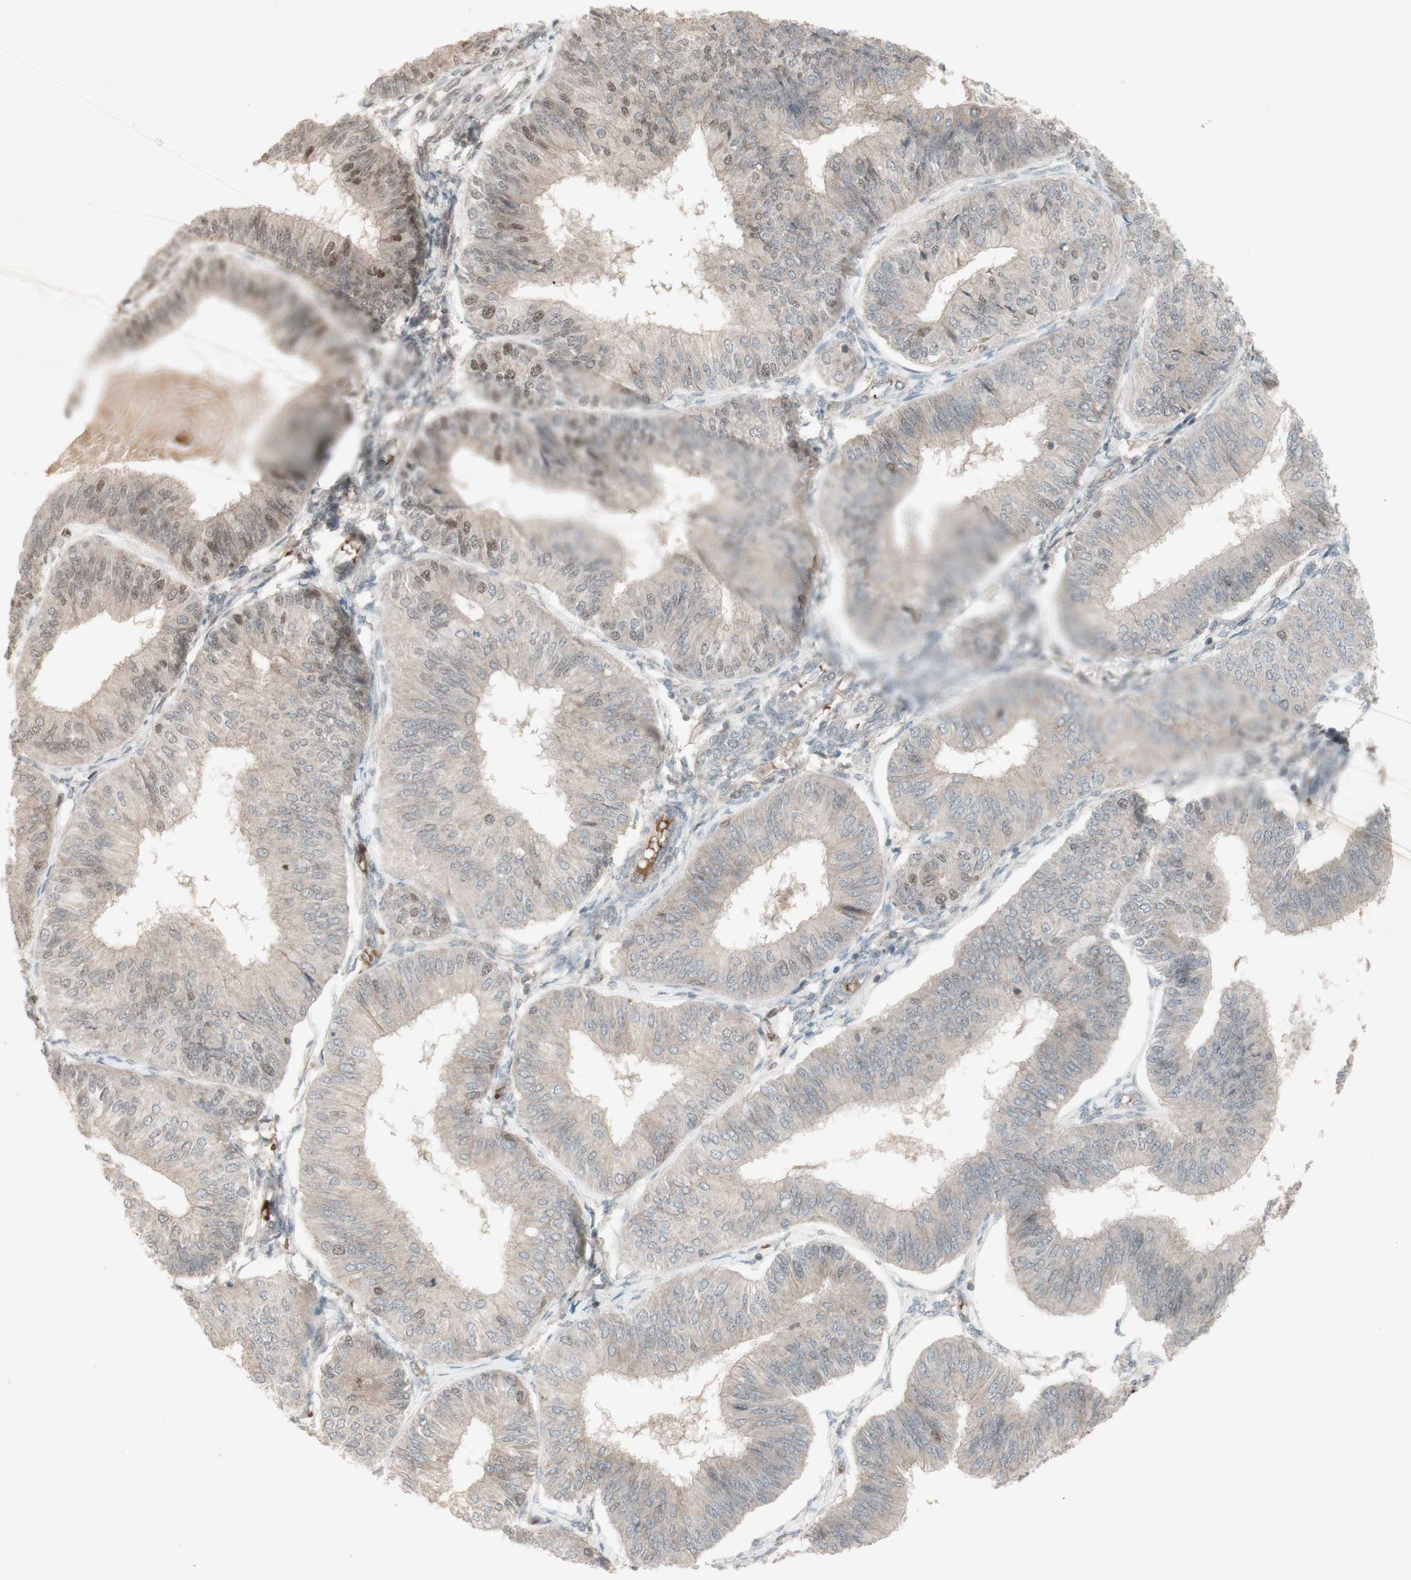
{"staining": {"intensity": "weak", "quantity": "<25%", "location": "cytoplasmic/membranous,nuclear"}, "tissue": "endometrial cancer", "cell_type": "Tumor cells", "image_type": "cancer", "snomed": [{"axis": "morphology", "description": "Adenocarcinoma, NOS"}, {"axis": "topography", "description": "Endometrium"}], "caption": "Immunohistochemistry micrograph of endometrial cancer (adenocarcinoma) stained for a protein (brown), which reveals no expression in tumor cells. (DAB (3,3'-diaminobenzidine) immunohistochemistry, high magnification).", "gene": "MSH6", "patient": {"sex": "female", "age": 58}}